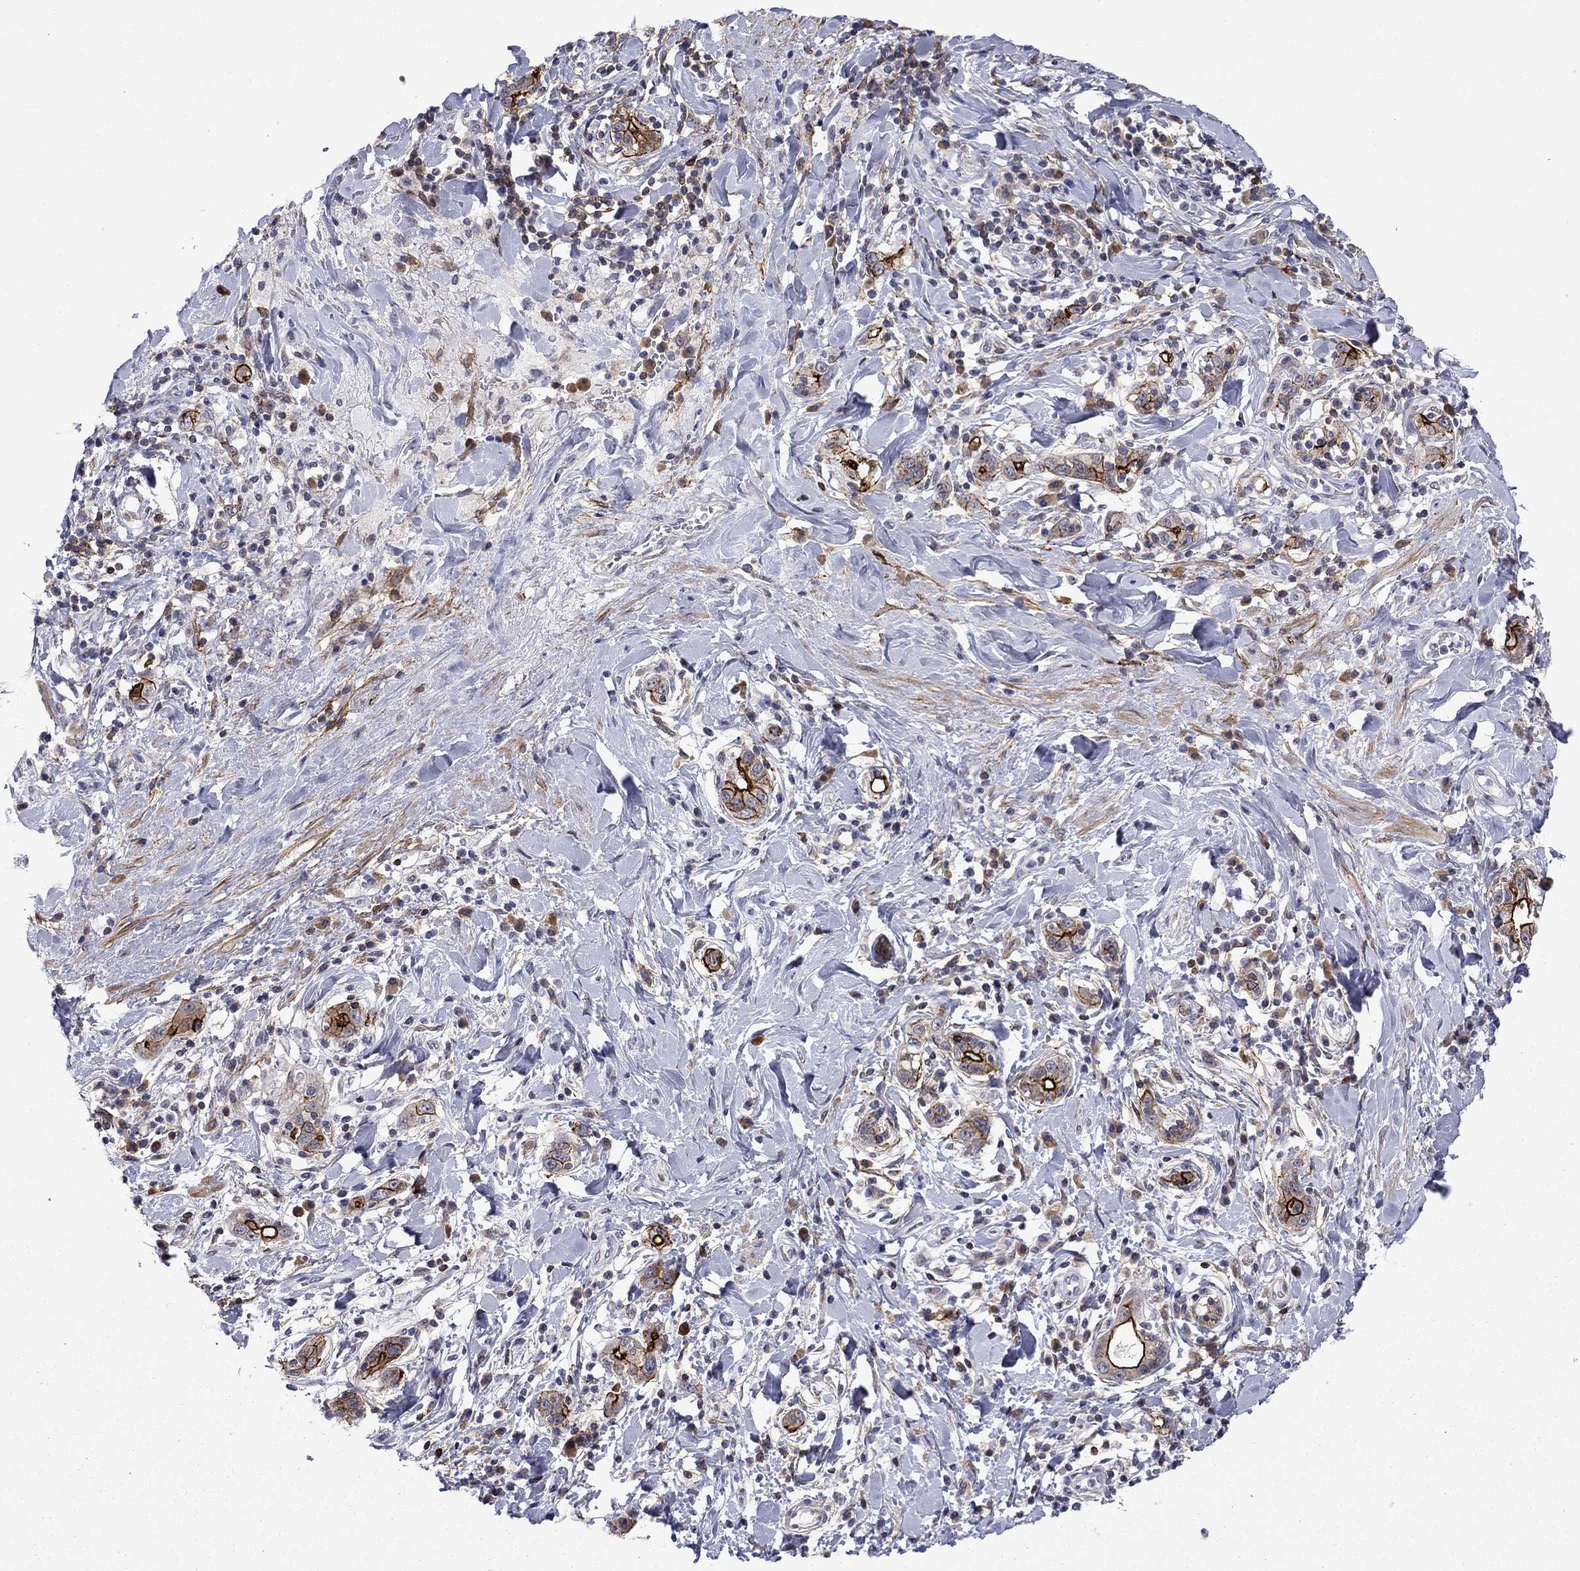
{"staining": {"intensity": "strong", "quantity": ">75%", "location": "cytoplasmic/membranous"}, "tissue": "stomach cancer", "cell_type": "Tumor cells", "image_type": "cancer", "snomed": [{"axis": "morphology", "description": "Adenocarcinoma, NOS"}, {"axis": "topography", "description": "Stomach"}], "caption": "Adenocarcinoma (stomach) stained with DAB (3,3'-diaminobenzidine) immunohistochemistry (IHC) displays high levels of strong cytoplasmic/membranous expression in about >75% of tumor cells.", "gene": "LMO7", "patient": {"sex": "male", "age": 79}}